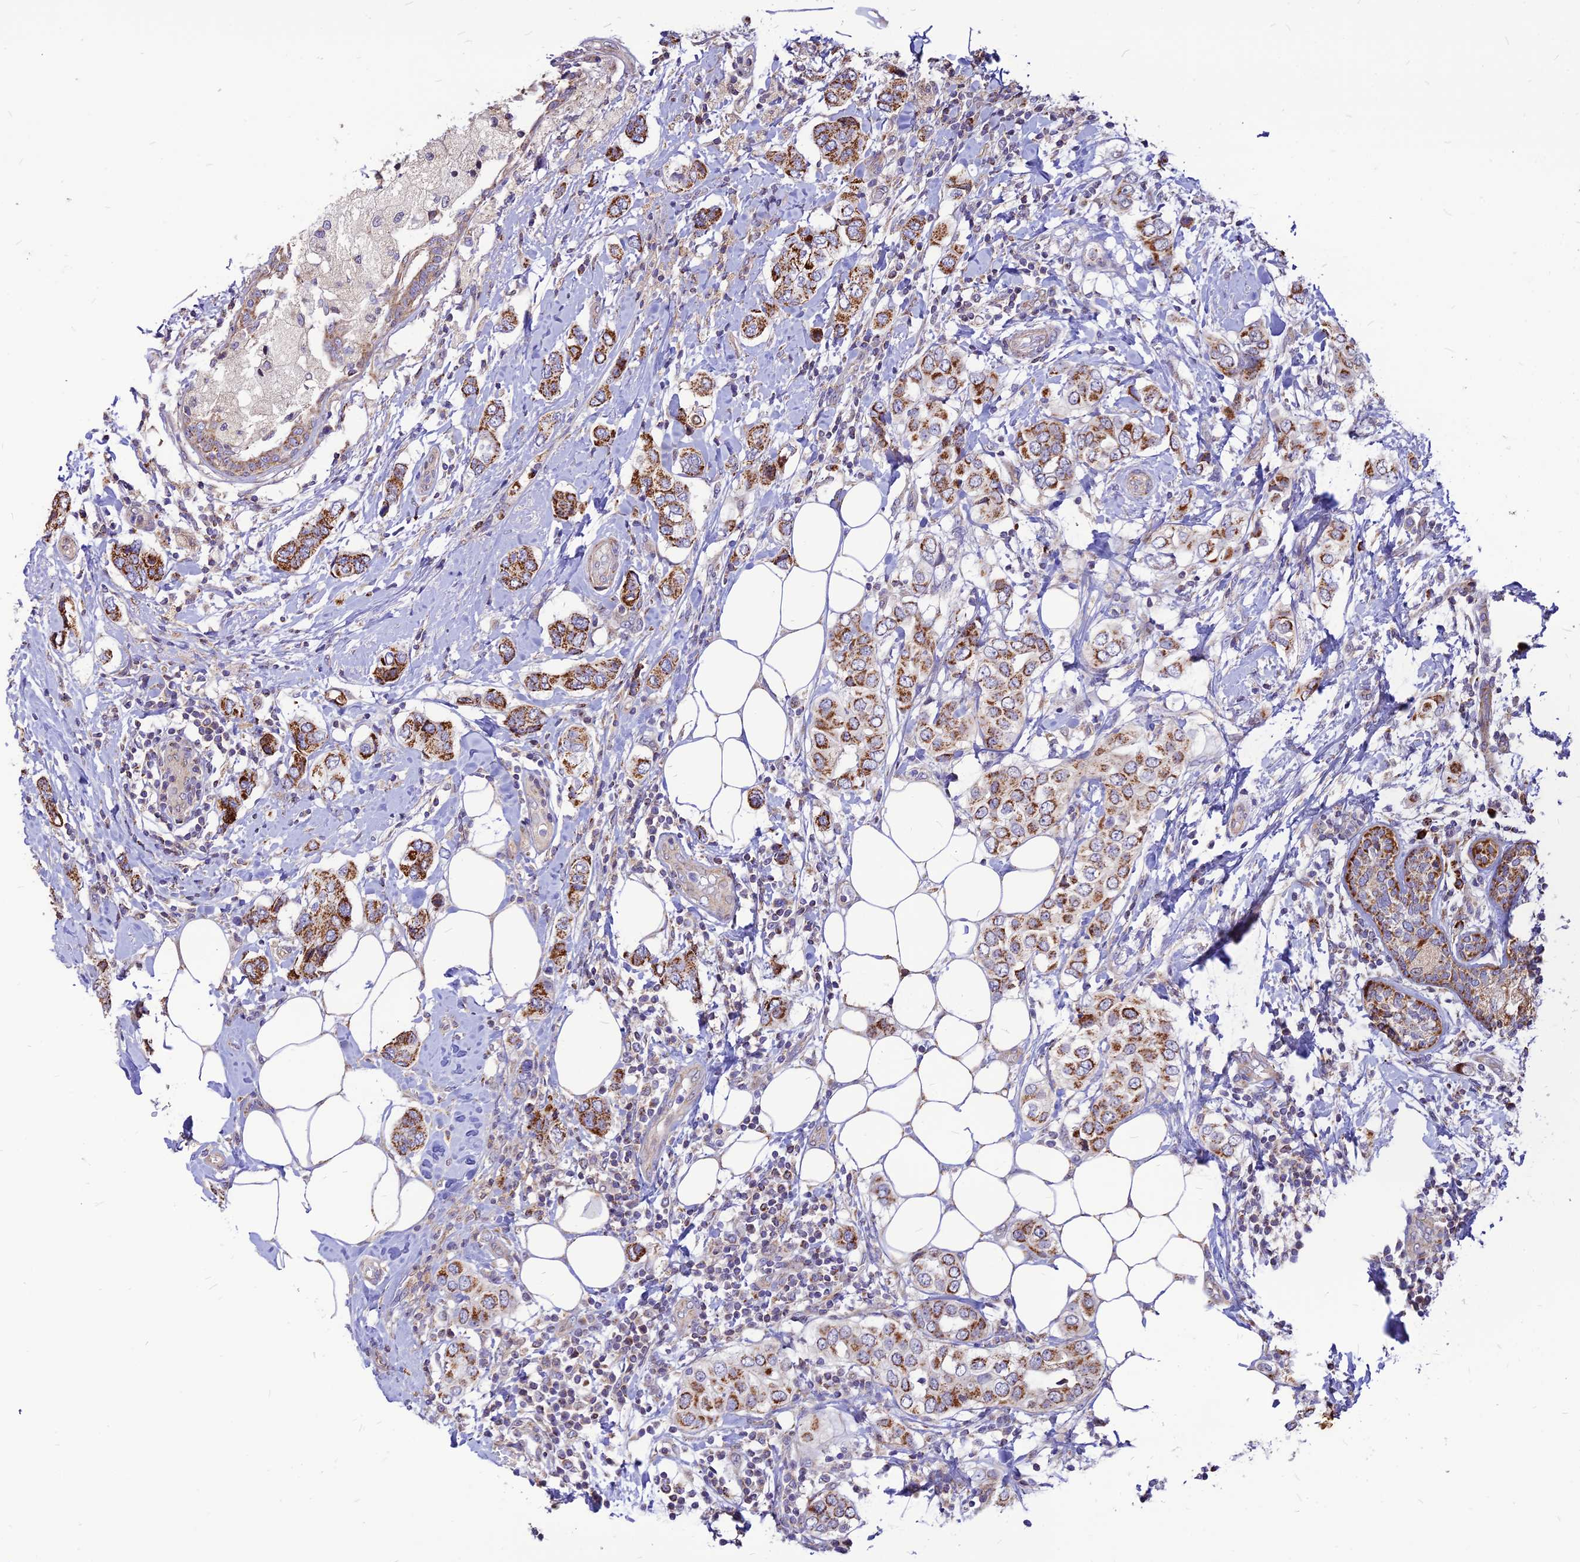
{"staining": {"intensity": "strong", "quantity": "25%-75%", "location": "cytoplasmic/membranous"}, "tissue": "breast cancer", "cell_type": "Tumor cells", "image_type": "cancer", "snomed": [{"axis": "morphology", "description": "Lobular carcinoma"}, {"axis": "topography", "description": "Breast"}], "caption": "DAB (3,3'-diaminobenzidine) immunohistochemical staining of human breast lobular carcinoma demonstrates strong cytoplasmic/membranous protein staining in about 25%-75% of tumor cells.", "gene": "ECI1", "patient": {"sex": "female", "age": 51}}